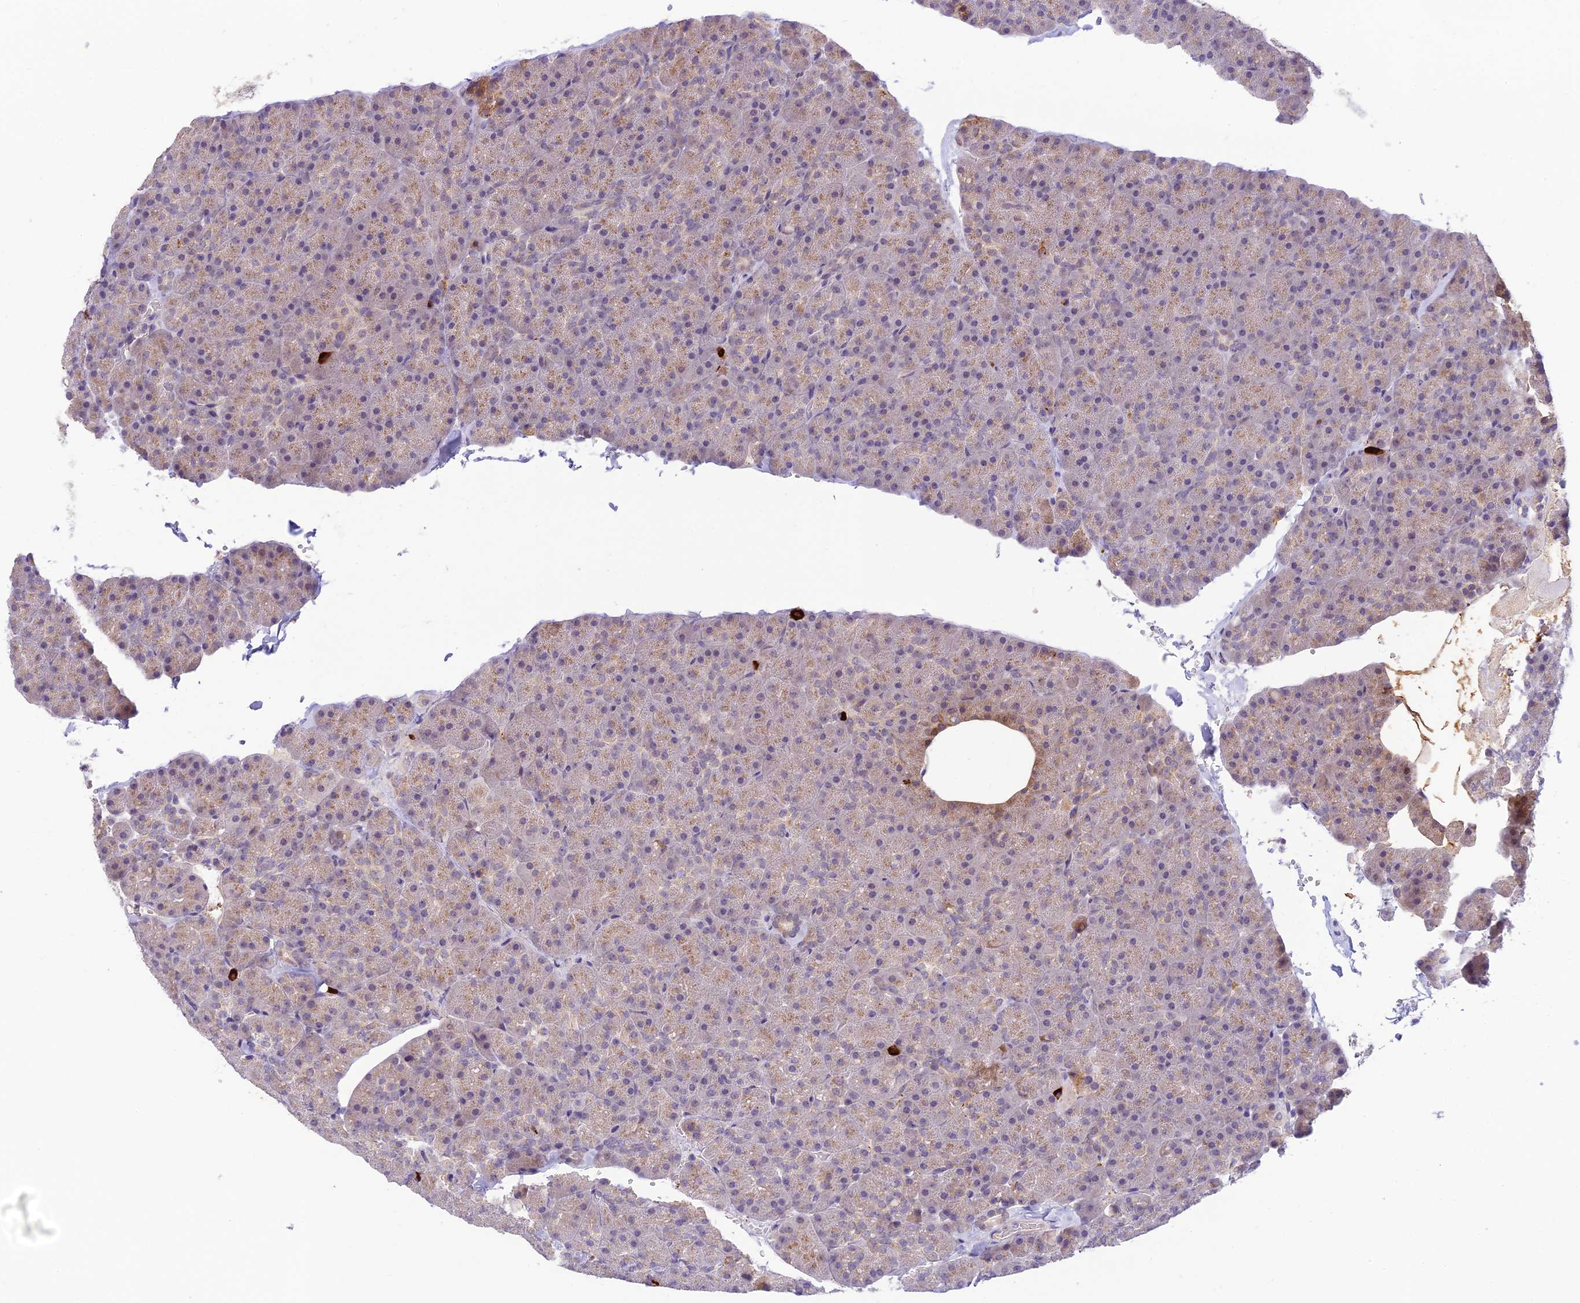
{"staining": {"intensity": "weak", "quantity": "25%-75%", "location": "cytoplasmic/membranous"}, "tissue": "pancreas", "cell_type": "Exocrine glandular cells", "image_type": "normal", "snomed": [{"axis": "morphology", "description": "Normal tissue, NOS"}, {"axis": "topography", "description": "Pancreas"}], "caption": "Immunohistochemical staining of normal human pancreas shows 25%-75% levels of weak cytoplasmic/membranous protein positivity in about 25%-75% of exocrine glandular cells.", "gene": "ASPDH", "patient": {"sex": "male", "age": 36}}